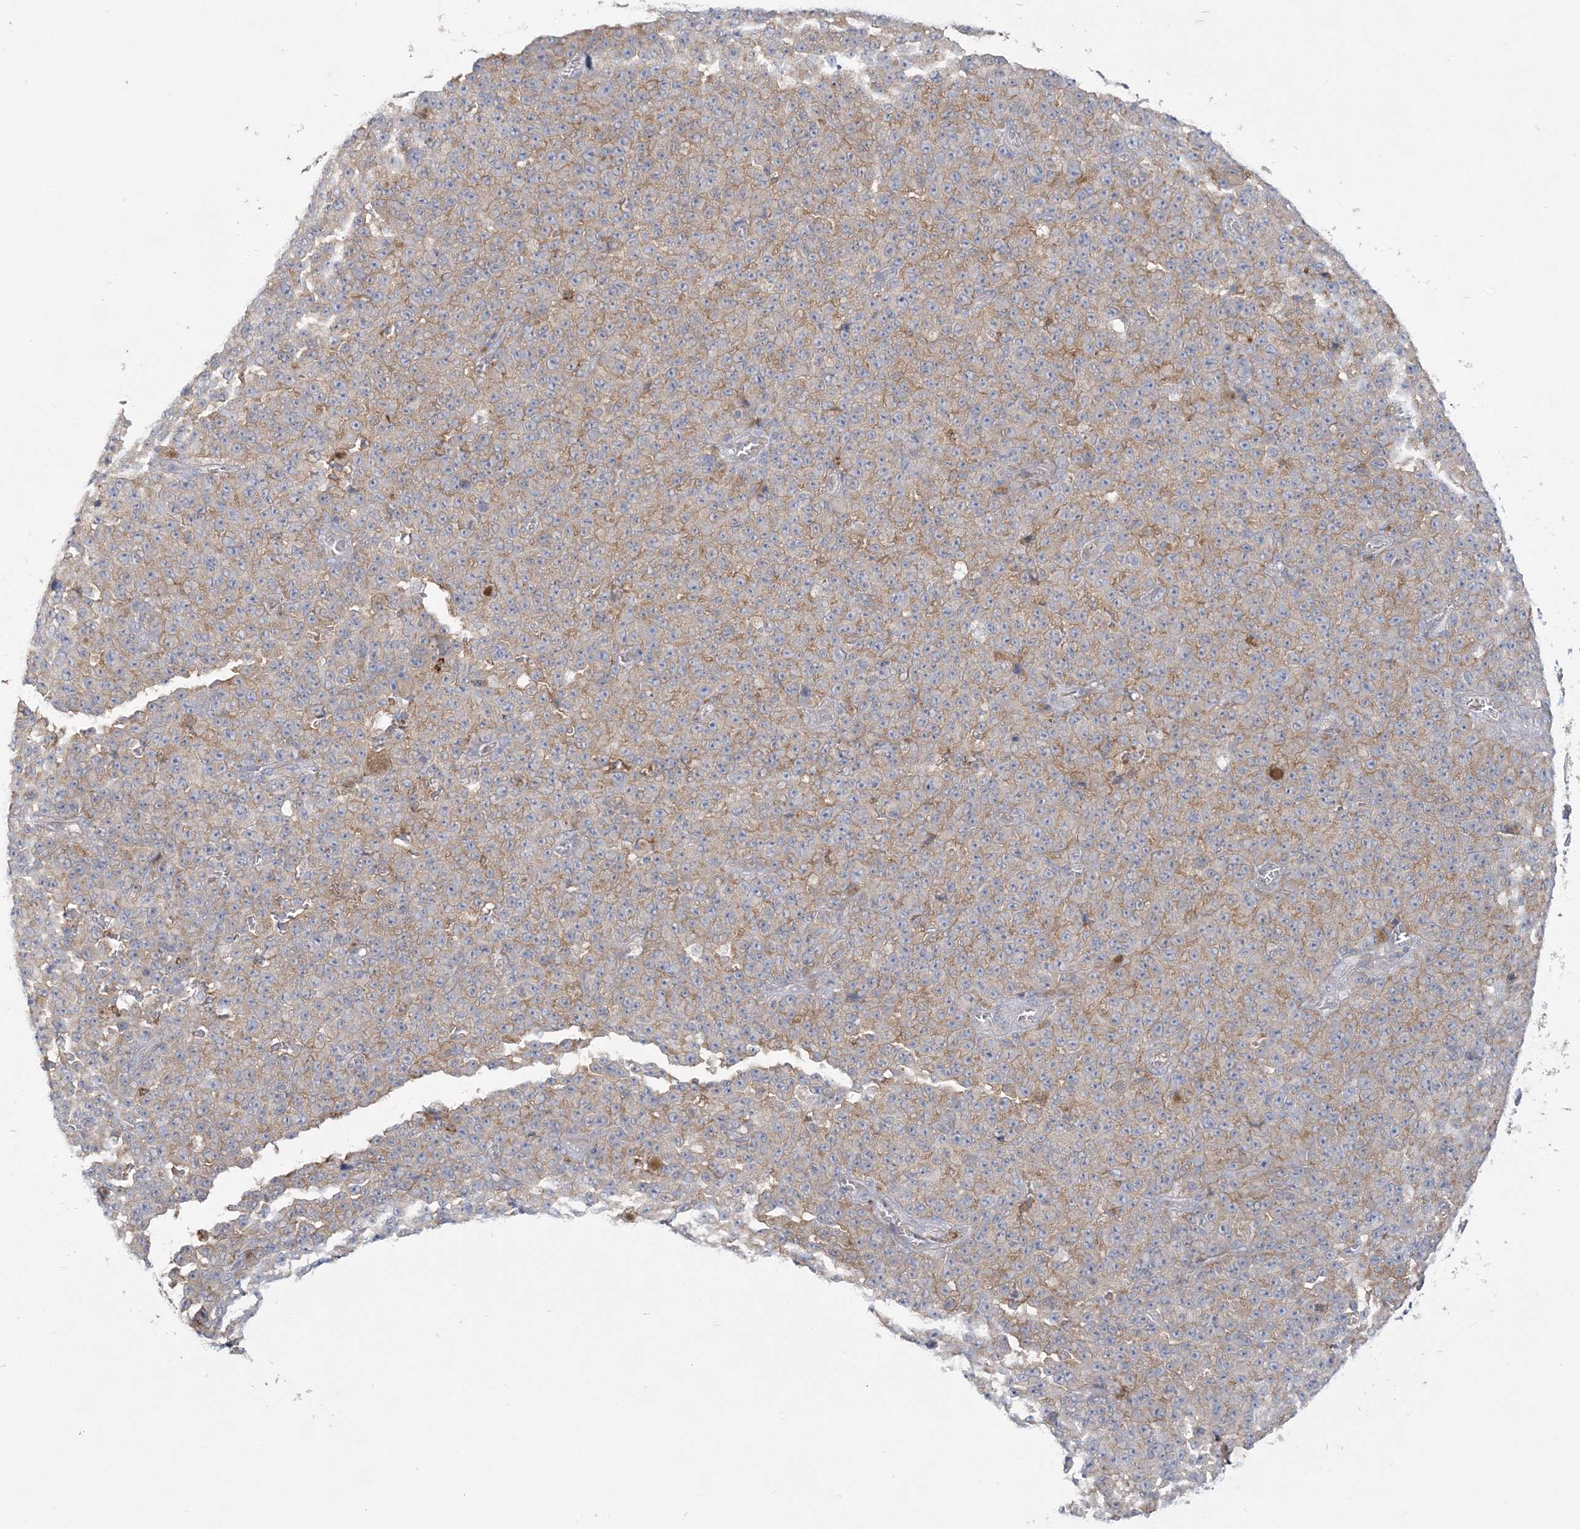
{"staining": {"intensity": "weak", "quantity": "<25%", "location": "cytoplasmic/membranous"}, "tissue": "melanoma", "cell_type": "Tumor cells", "image_type": "cancer", "snomed": [{"axis": "morphology", "description": "Malignant melanoma, NOS"}, {"axis": "topography", "description": "Skin"}], "caption": "Protein analysis of melanoma demonstrates no significant expression in tumor cells.", "gene": "KIF3A", "patient": {"sex": "female", "age": 82}}